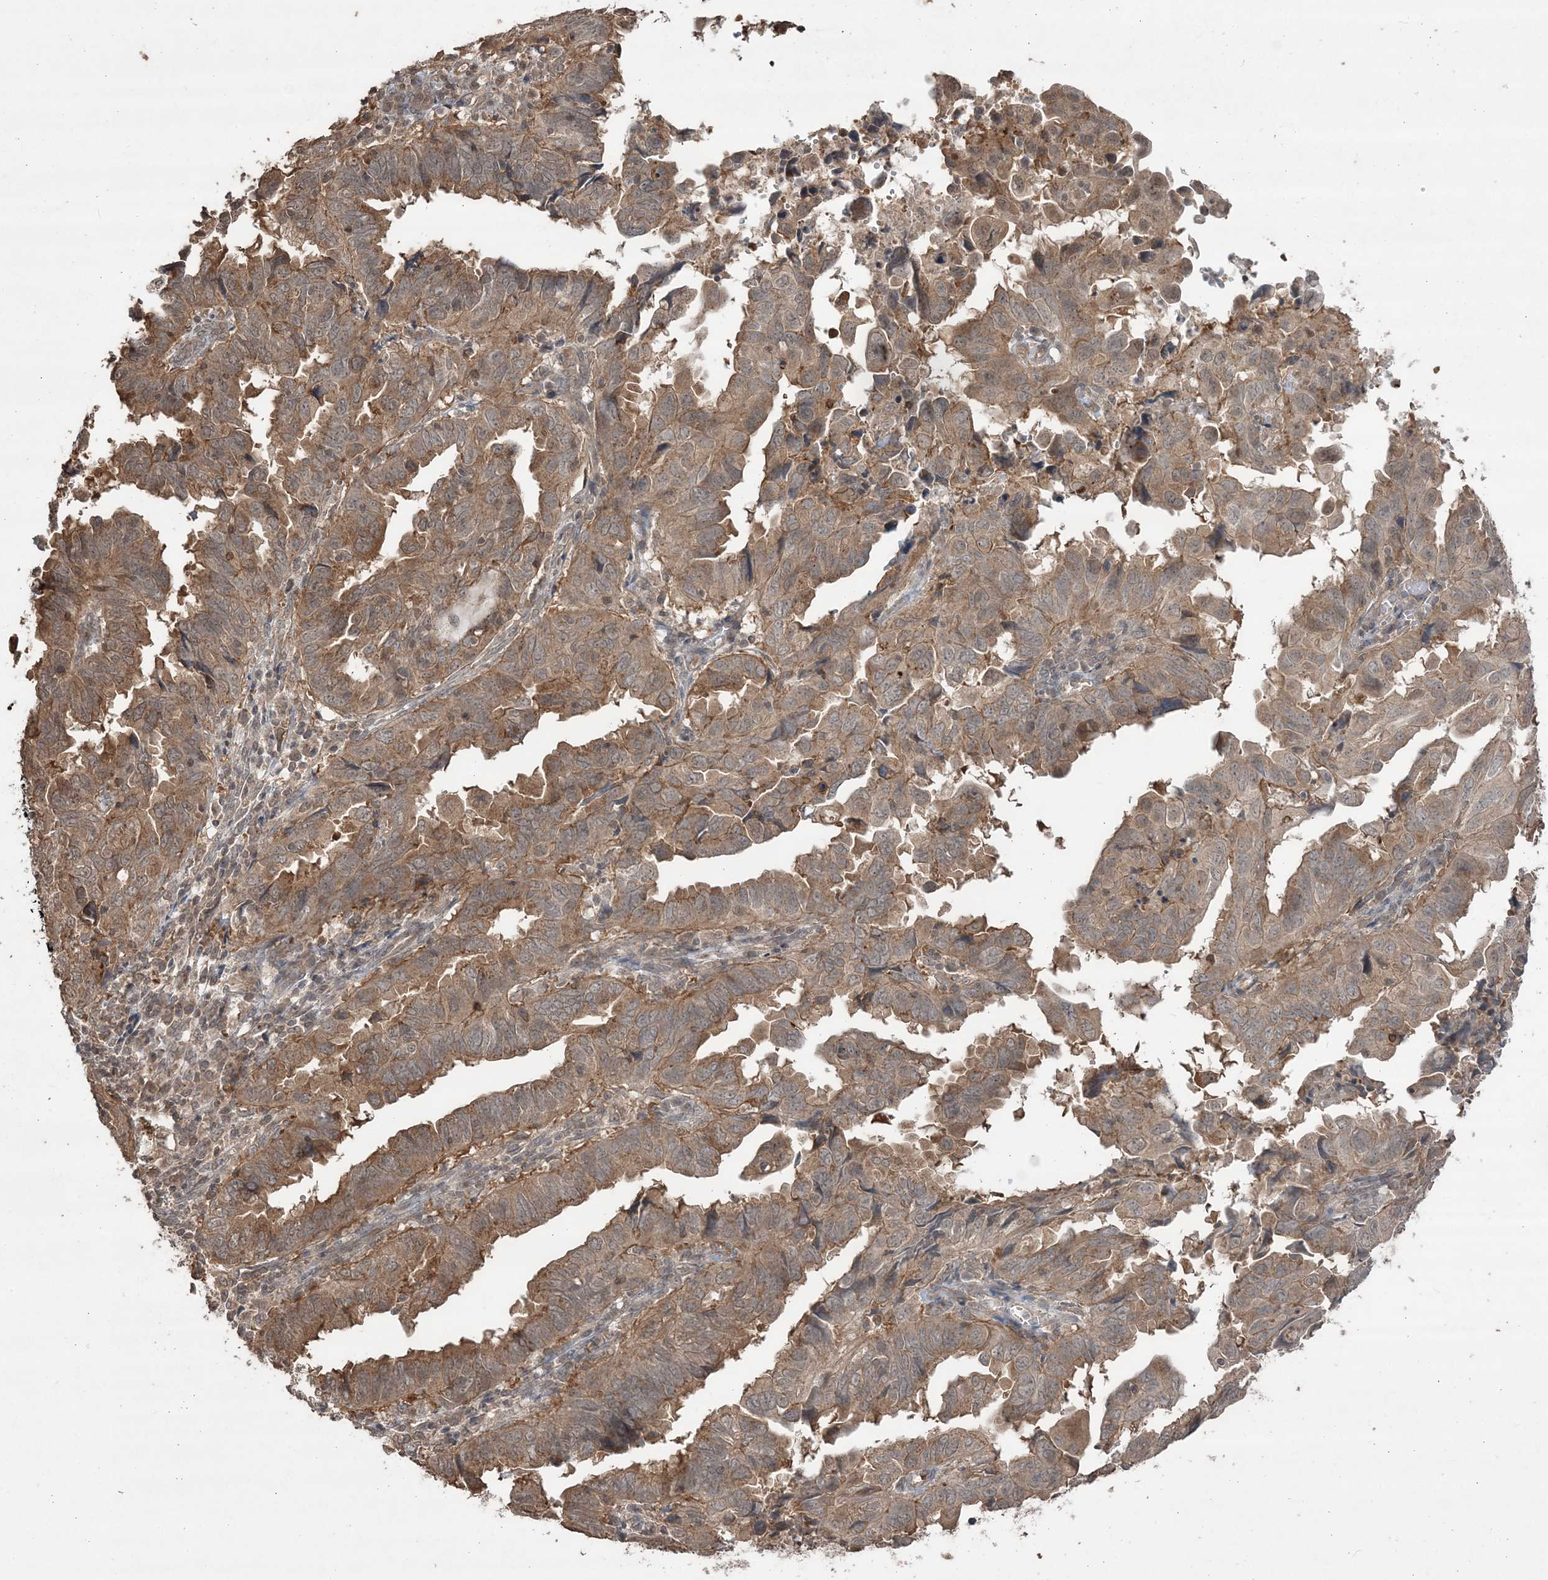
{"staining": {"intensity": "moderate", "quantity": ">75%", "location": "cytoplasmic/membranous"}, "tissue": "endometrial cancer", "cell_type": "Tumor cells", "image_type": "cancer", "snomed": [{"axis": "morphology", "description": "Adenocarcinoma, NOS"}, {"axis": "topography", "description": "Uterus"}], "caption": "Approximately >75% of tumor cells in endometrial adenocarcinoma show moderate cytoplasmic/membranous protein positivity as visualized by brown immunohistochemical staining.", "gene": "EHHADH", "patient": {"sex": "female", "age": 77}}